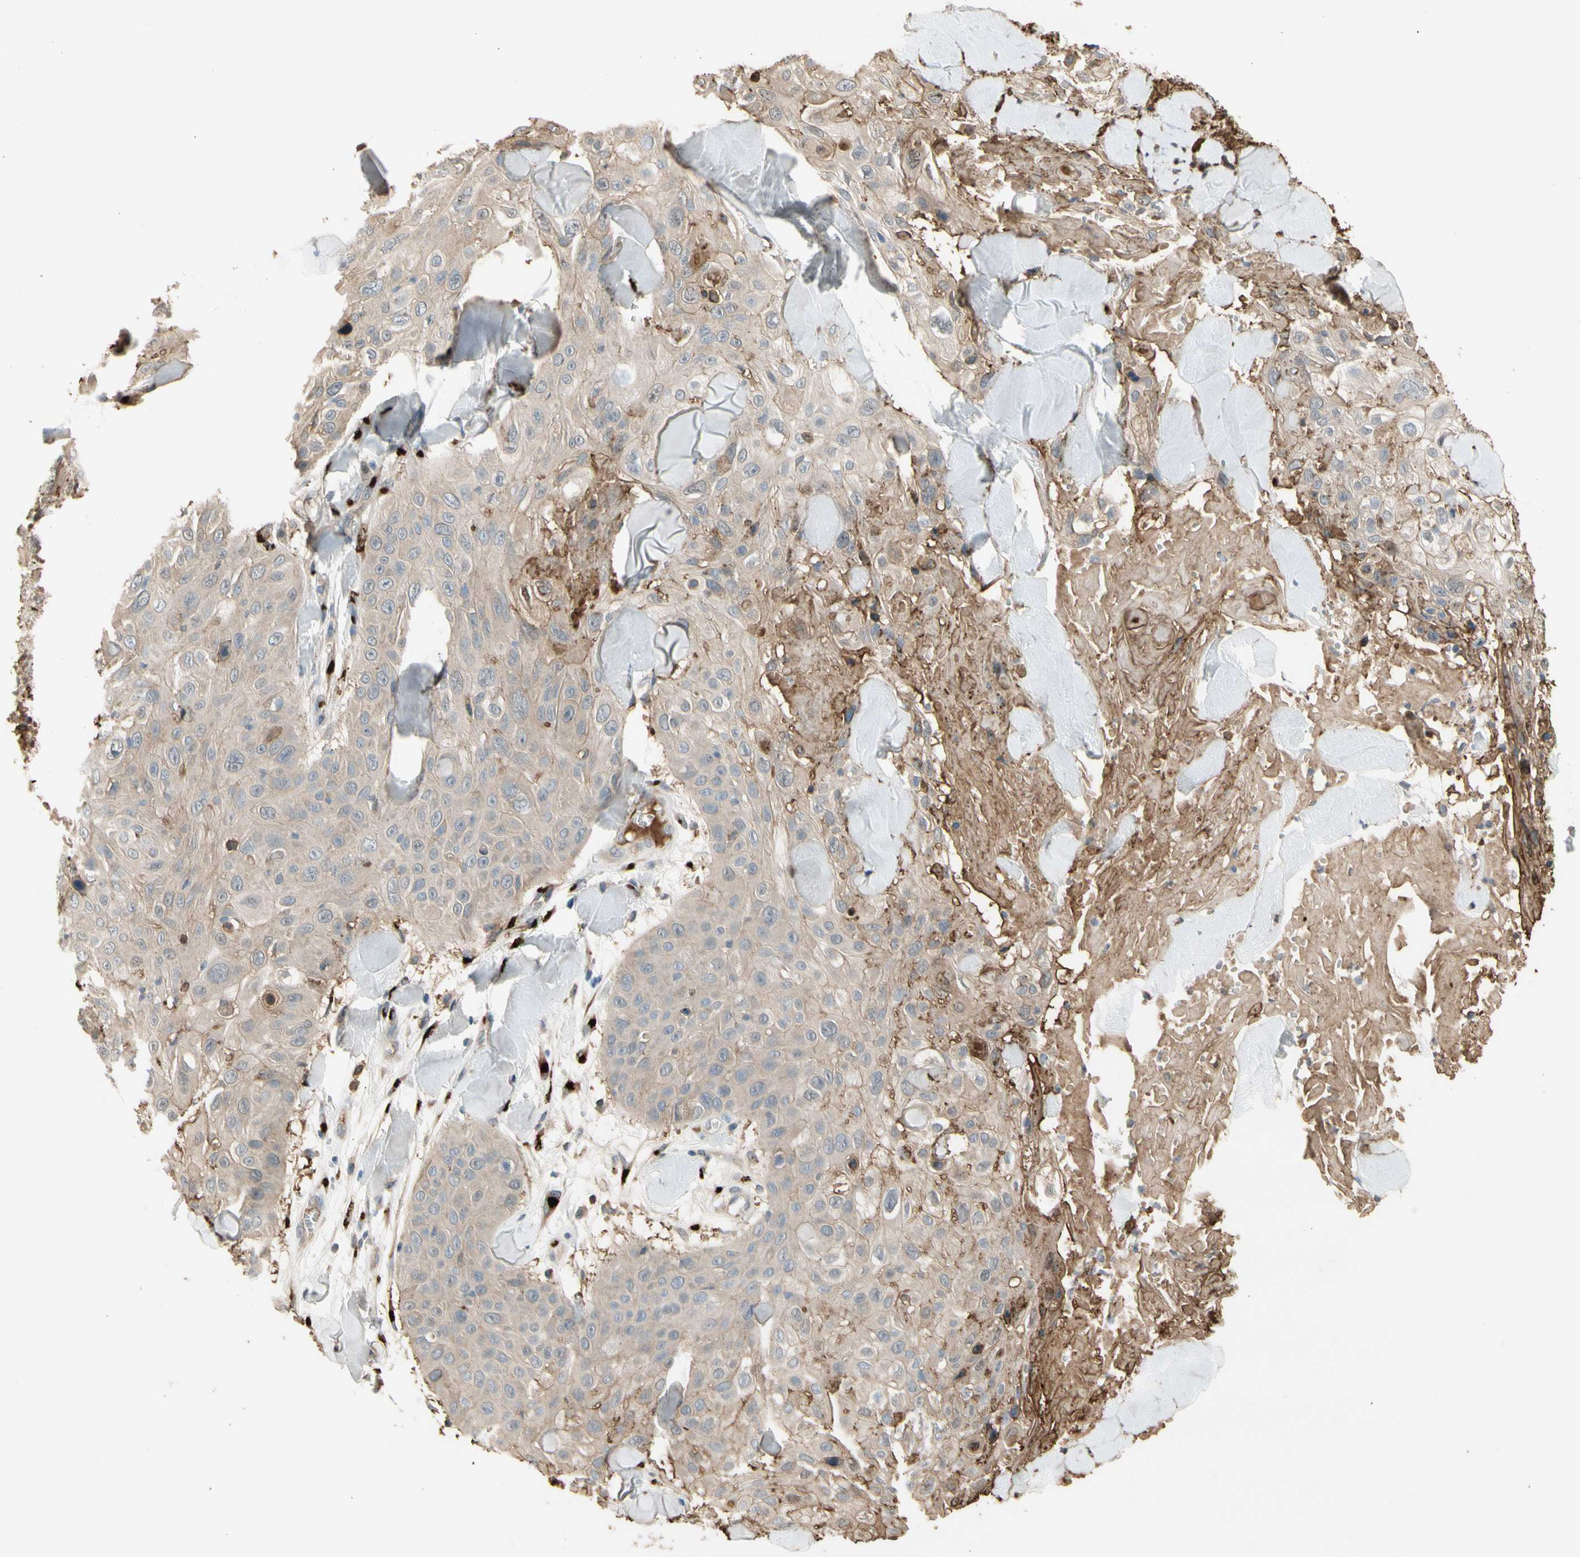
{"staining": {"intensity": "weak", "quantity": "<25%", "location": "cytoplasmic/membranous"}, "tissue": "skin cancer", "cell_type": "Tumor cells", "image_type": "cancer", "snomed": [{"axis": "morphology", "description": "Squamous cell carcinoma, NOS"}, {"axis": "topography", "description": "Skin"}], "caption": "The immunohistochemistry (IHC) micrograph has no significant positivity in tumor cells of squamous cell carcinoma (skin) tissue.", "gene": "GALNT5", "patient": {"sex": "male", "age": 86}}